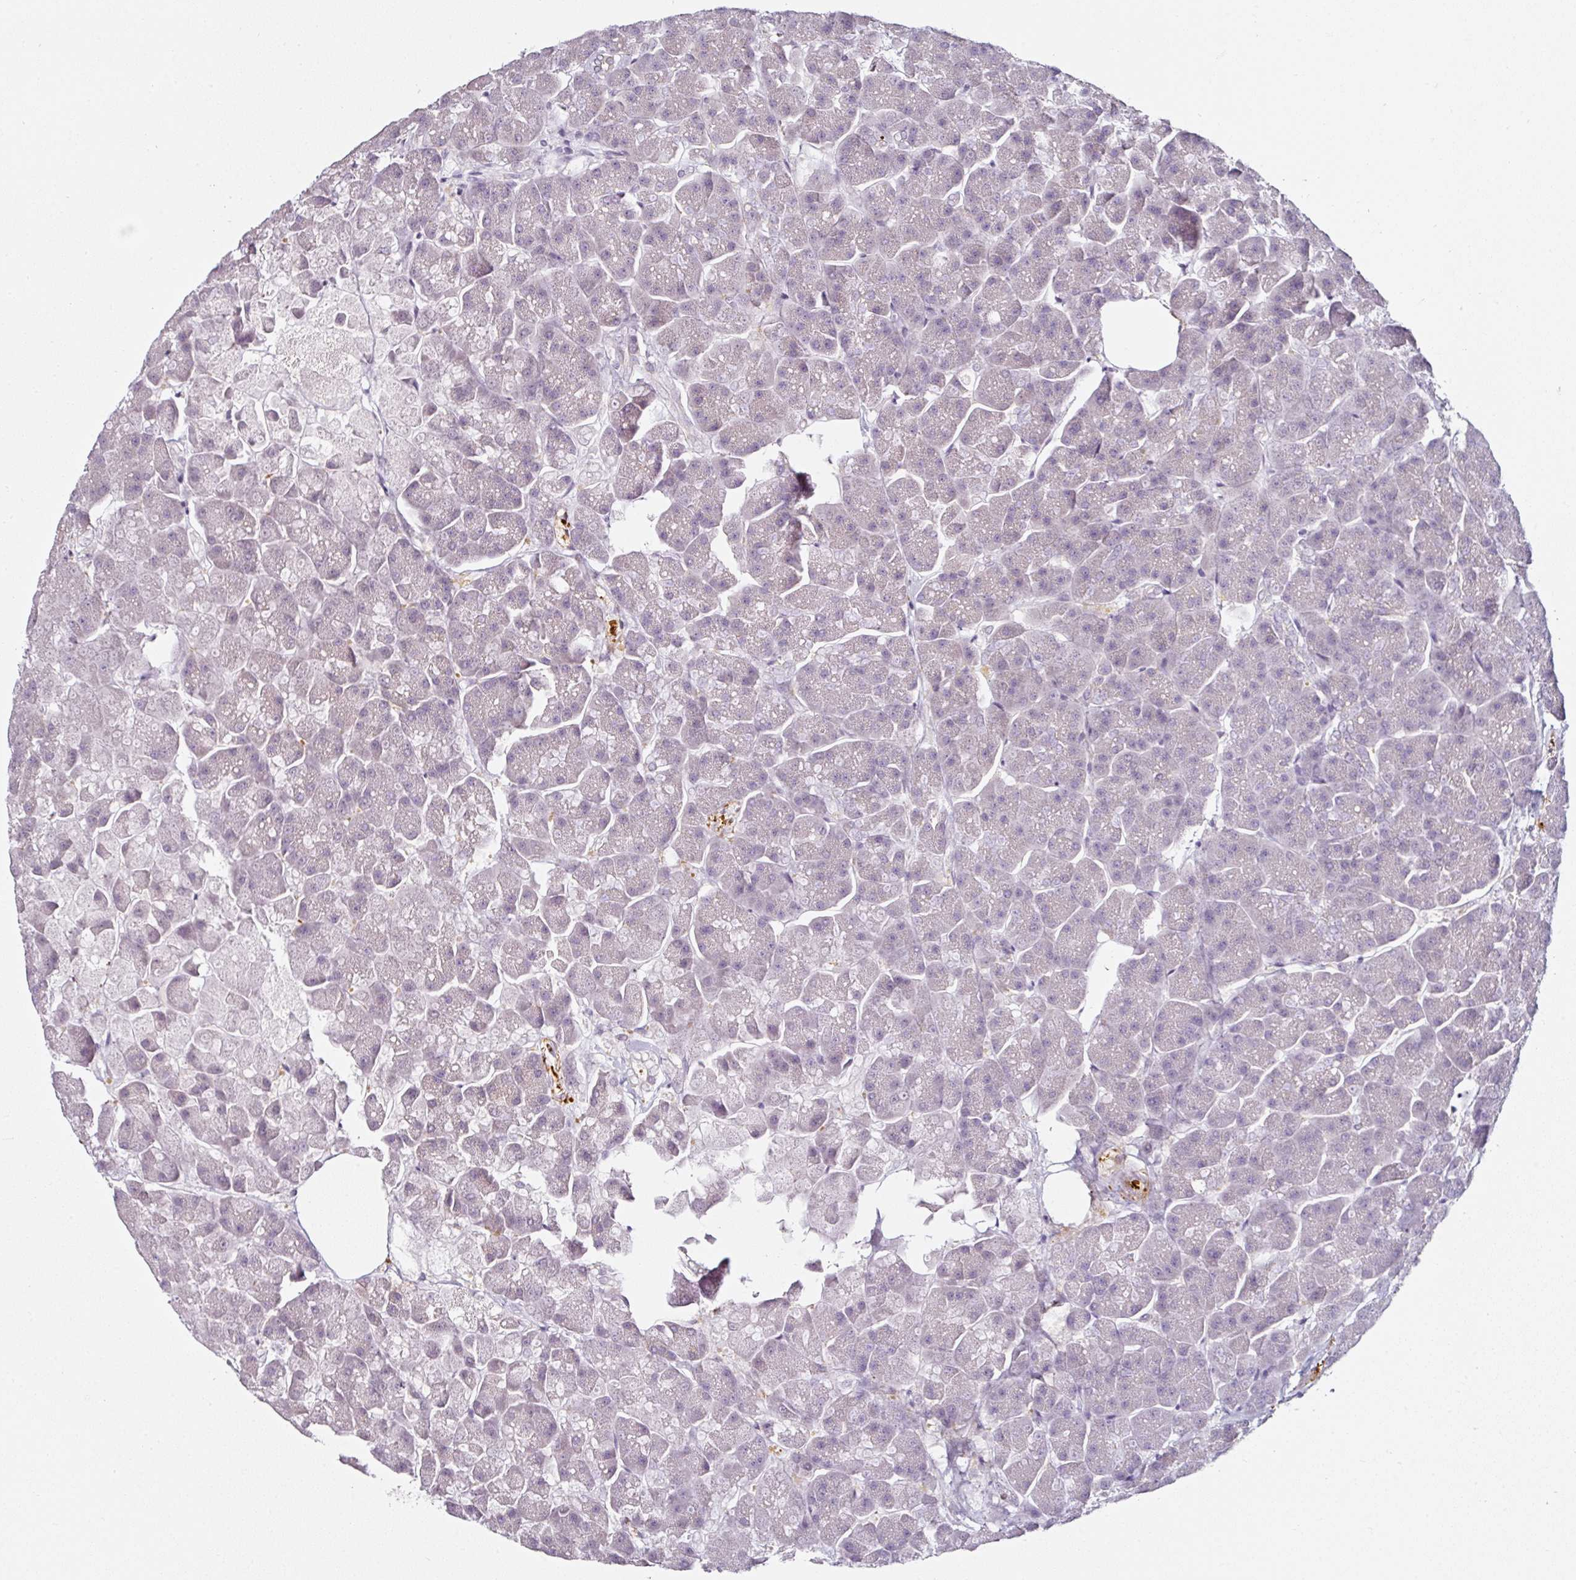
{"staining": {"intensity": "negative", "quantity": "none", "location": "none"}, "tissue": "pancreas", "cell_type": "Exocrine glandular cells", "image_type": "normal", "snomed": [{"axis": "morphology", "description": "Normal tissue, NOS"}, {"axis": "topography", "description": "Pancreas"}, {"axis": "topography", "description": "Peripheral nerve tissue"}], "caption": "Pancreas stained for a protein using immunohistochemistry (IHC) displays no expression exocrine glandular cells.", "gene": "CAP2", "patient": {"sex": "male", "age": 54}}